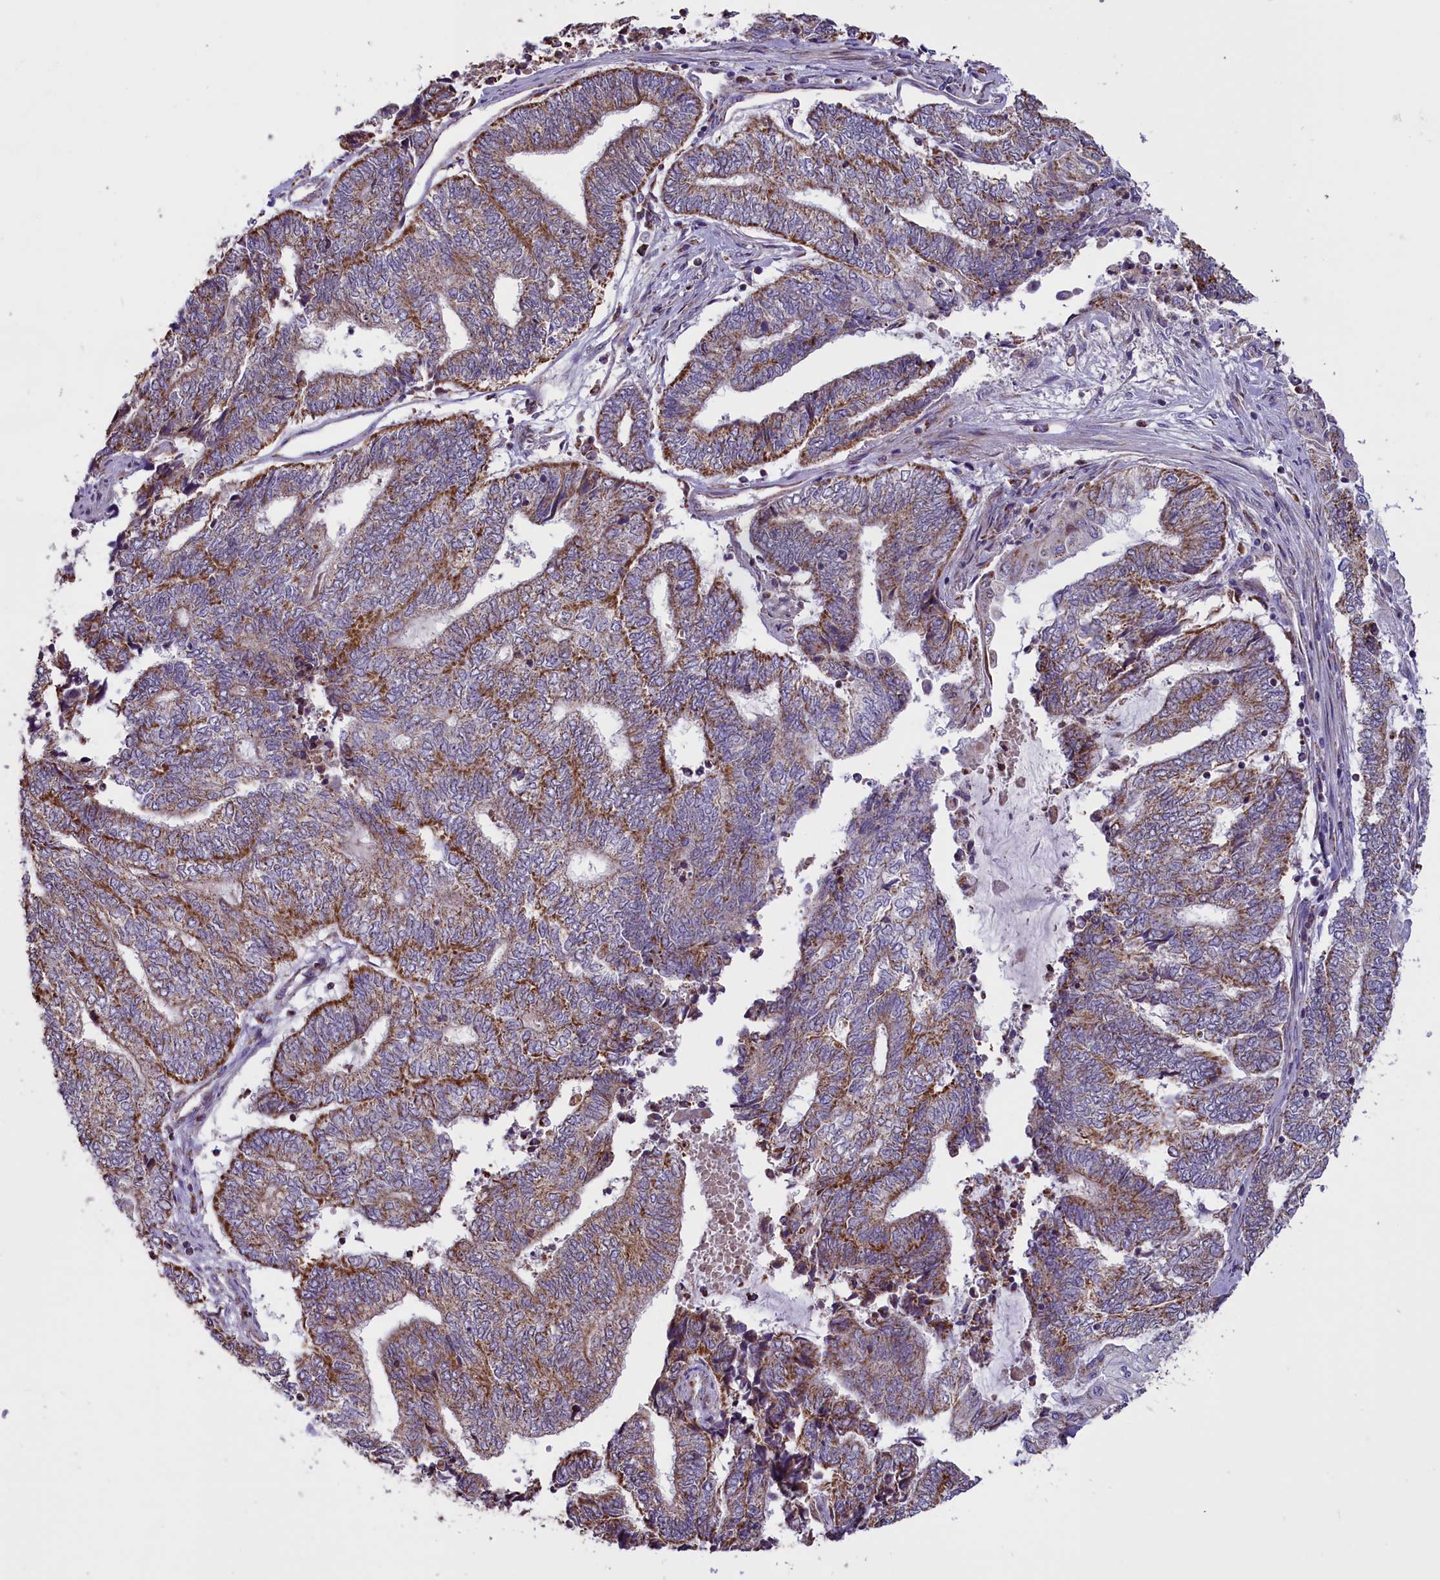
{"staining": {"intensity": "moderate", "quantity": "25%-75%", "location": "cytoplasmic/membranous"}, "tissue": "endometrial cancer", "cell_type": "Tumor cells", "image_type": "cancer", "snomed": [{"axis": "morphology", "description": "Adenocarcinoma, NOS"}, {"axis": "topography", "description": "Uterus"}, {"axis": "topography", "description": "Endometrium"}], "caption": "High-magnification brightfield microscopy of adenocarcinoma (endometrial) stained with DAB (3,3'-diaminobenzidine) (brown) and counterstained with hematoxylin (blue). tumor cells exhibit moderate cytoplasmic/membranous staining is present in approximately25%-75% of cells.", "gene": "GLRX5", "patient": {"sex": "female", "age": 70}}